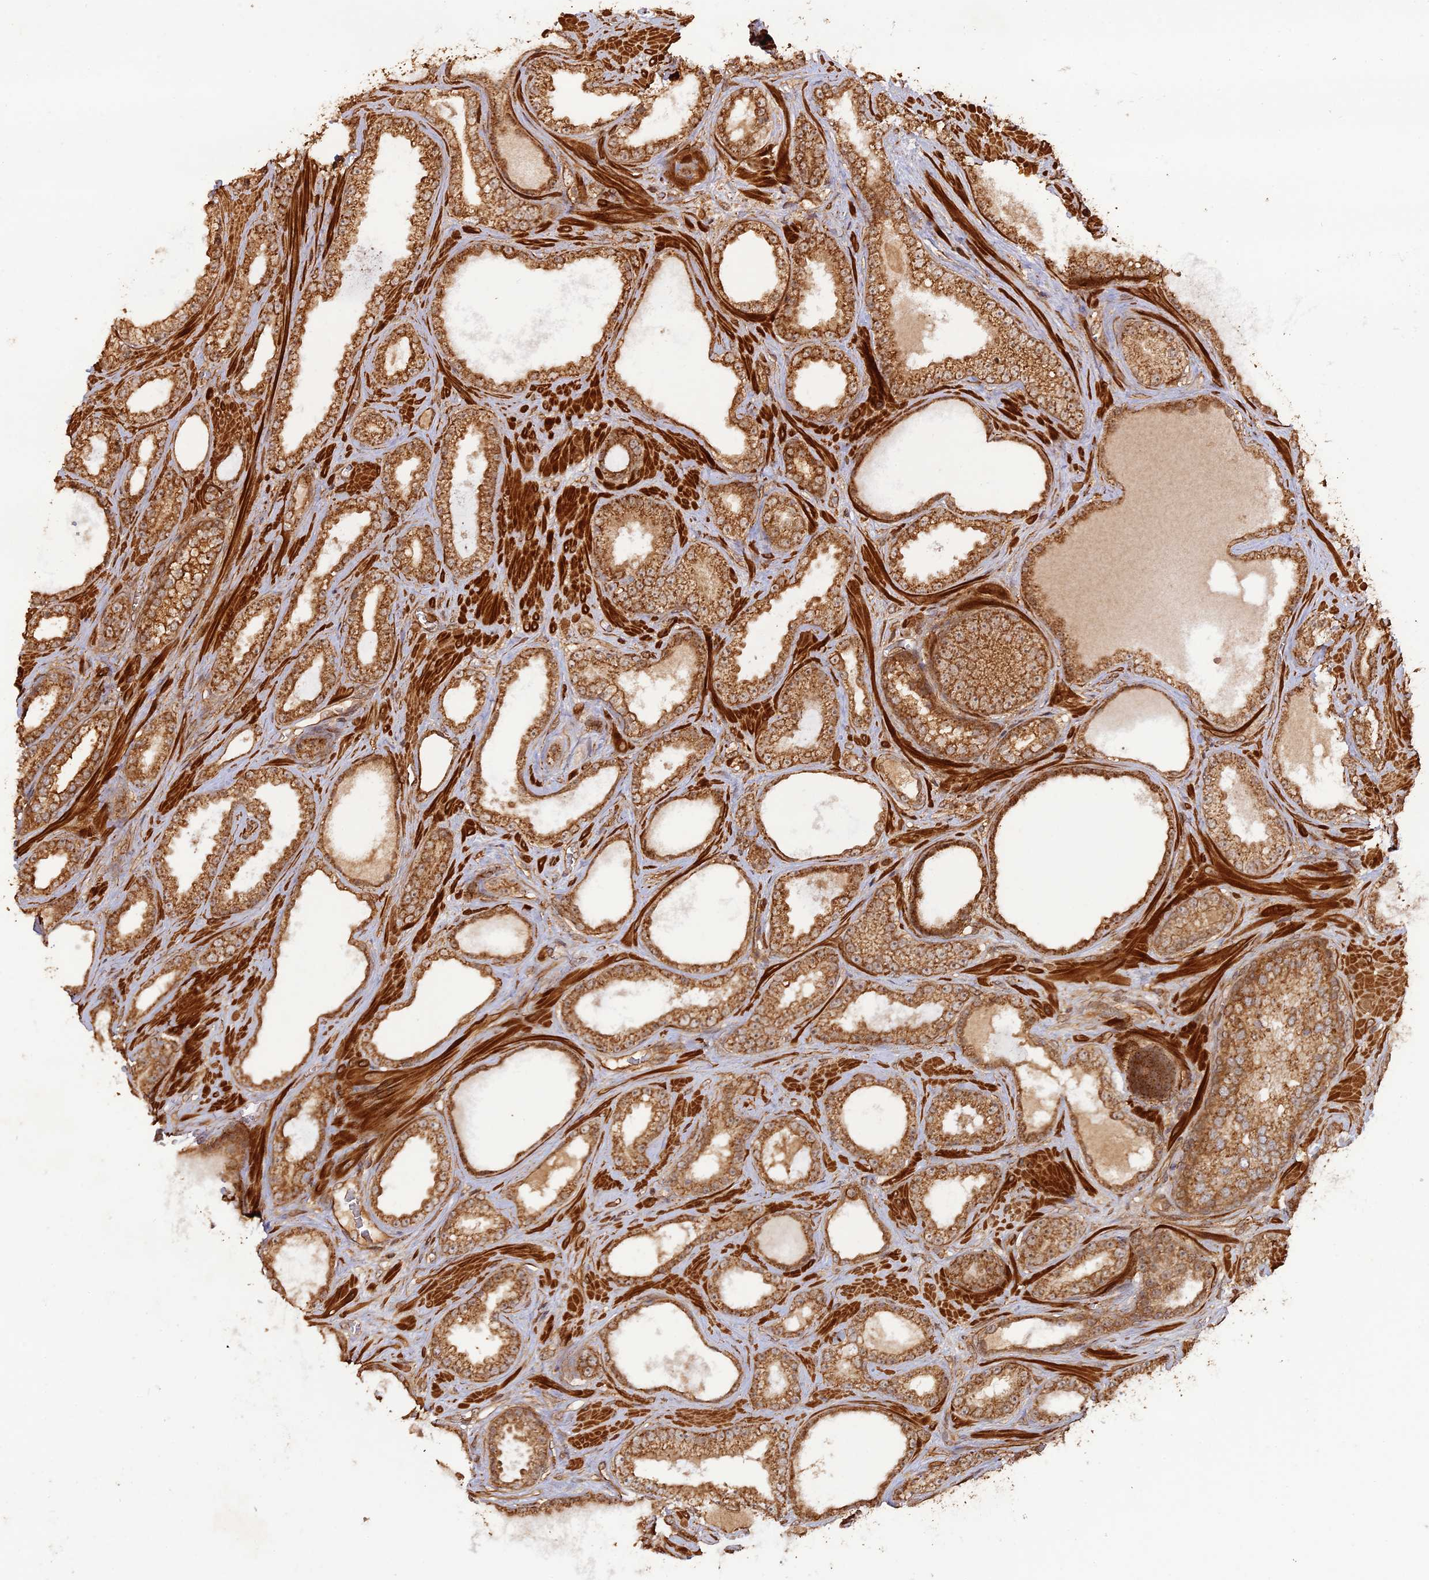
{"staining": {"intensity": "strong", "quantity": ">75%", "location": "cytoplasmic/membranous"}, "tissue": "prostate cancer", "cell_type": "Tumor cells", "image_type": "cancer", "snomed": [{"axis": "morphology", "description": "Adenocarcinoma, Low grade"}, {"axis": "topography", "description": "Prostate"}], "caption": "IHC (DAB) staining of low-grade adenocarcinoma (prostate) displays strong cytoplasmic/membranous protein positivity in approximately >75% of tumor cells. (DAB (3,3'-diaminobenzidine) IHC, brown staining for protein, blue staining for nuclei).", "gene": "CCDC174", "patient": {"sex": "male", "age": 57}}